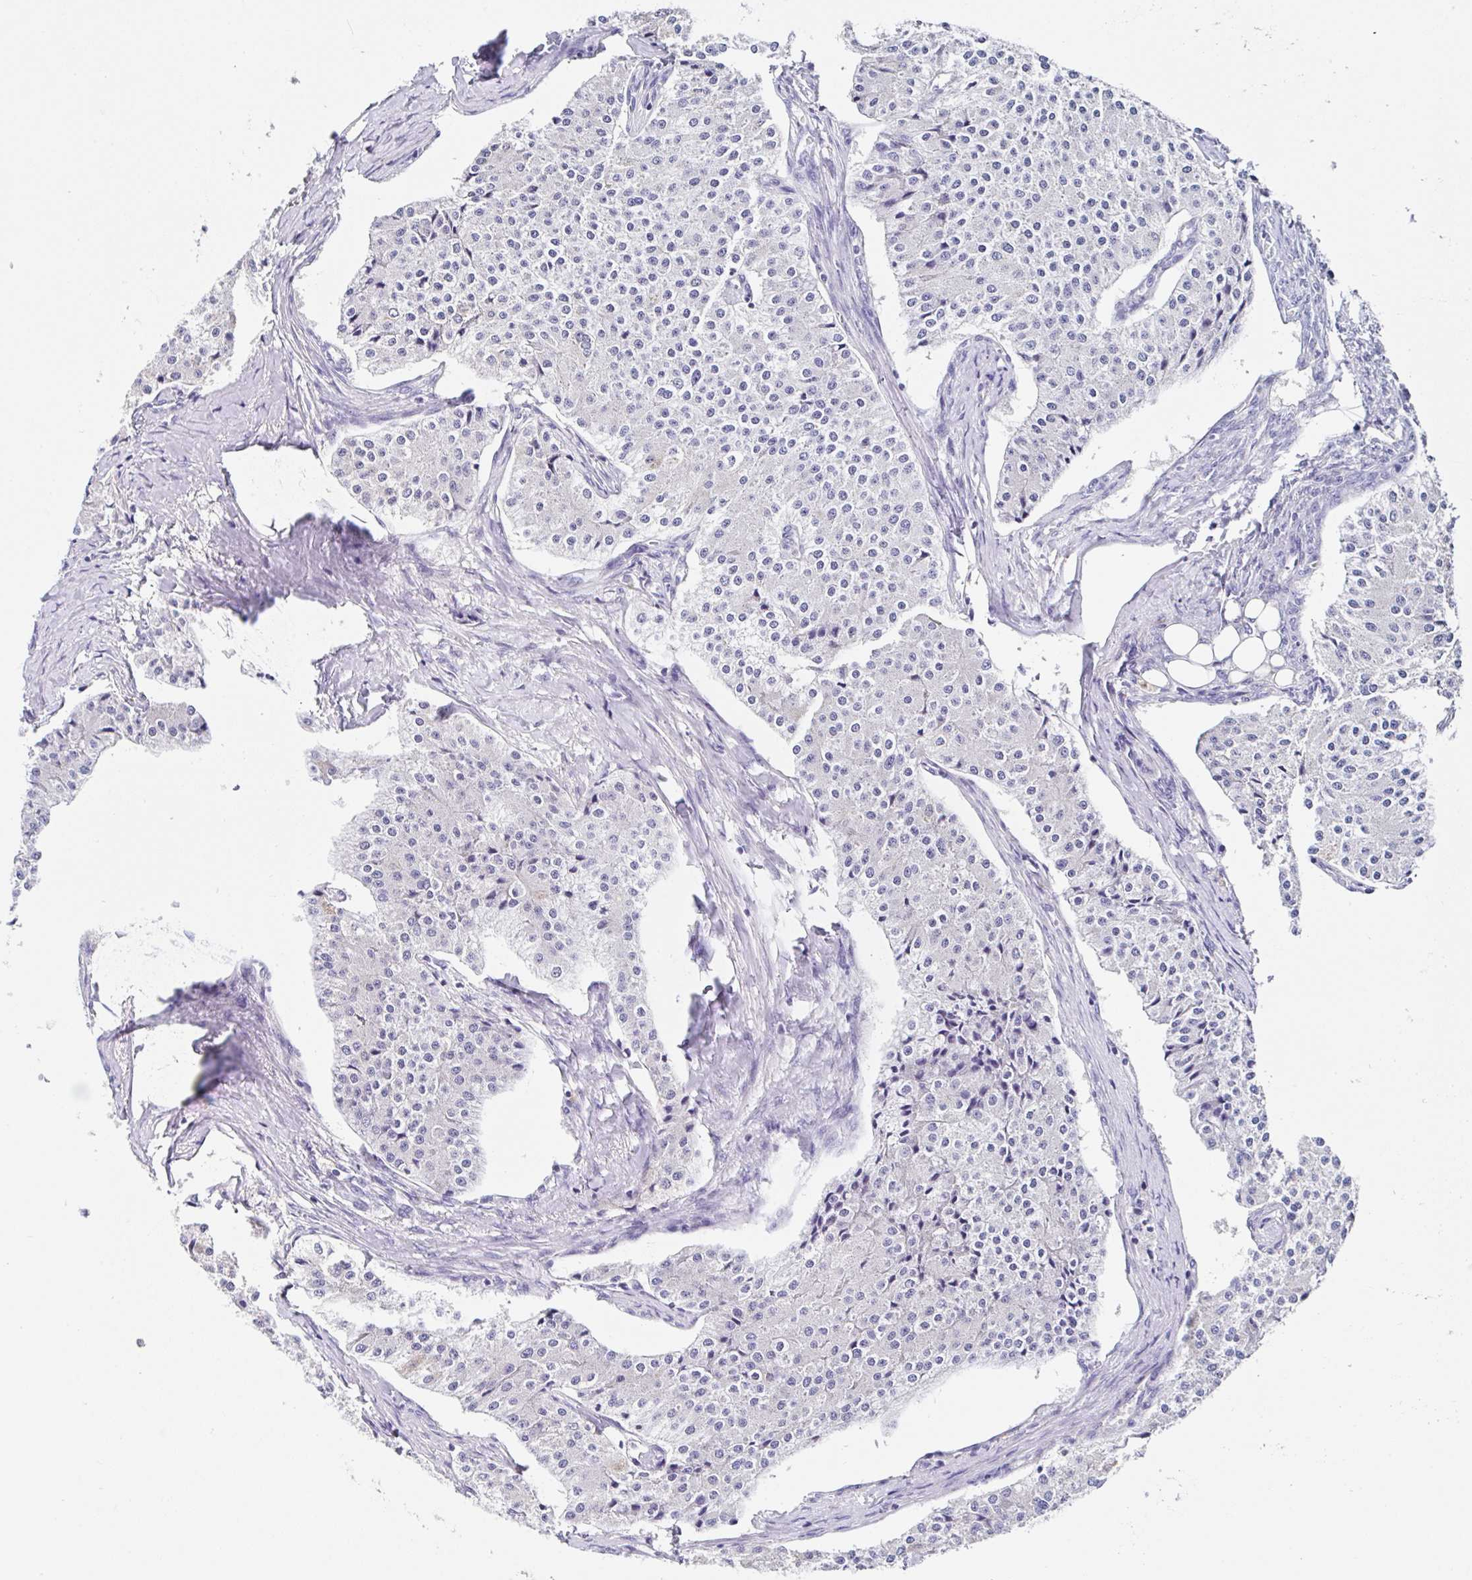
{"staining": {"intensity": "negative", "quantity": "none", "location": "none"}, "tissue": "carcinoid", "cell_type": "Tumor cells", "image_type": "cancer", "snomed": [{"axis": "morphology", "description": "Carcinoid, malignant, NOS"}, {"axis": "topography", "description": "Colon"}], "caption": "IHC histopathology image of carcinoid stained for a protein (brown), which exhibits no expression in tumor cells.", "gene": "TMPRSS11E", "patient": {"sex": "female", "age": 52}}